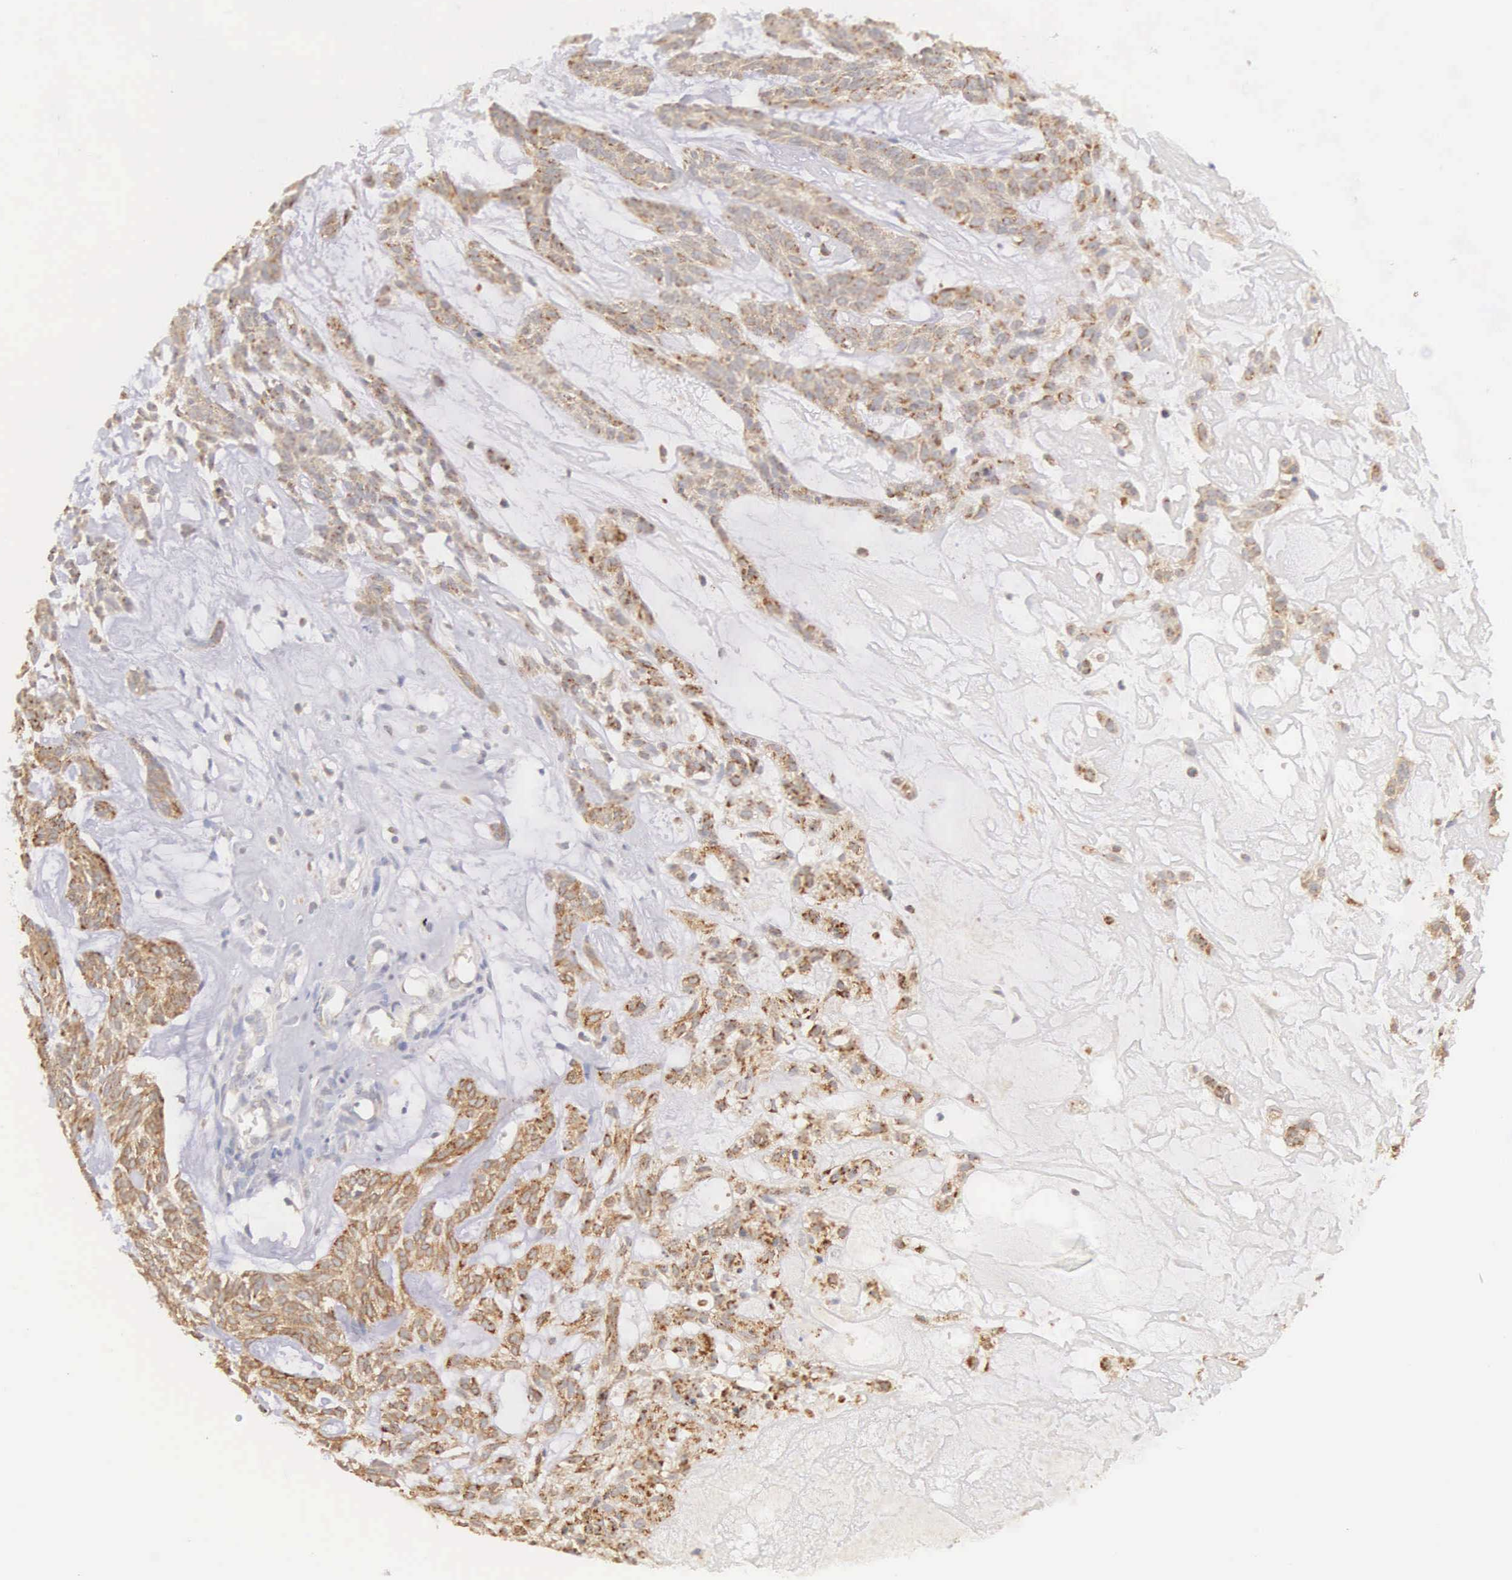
{"staining": {"intensity": "moderate", "quantity": ">75%", "location": "cytoplasmic/membranous"}, "tissue": "skin cancer", "cell_type": "Tumor cells", "image_type": "cancer", "snomed": [{"axis": "morphology", "description": "Basal cell carcinoma"}, {"axis": "topography", "description": "Skin"}], "caption": "This is a micrograph of immunohistochemistry (IHC) staining of basal cell carcinoma (skin), which shows moderate expression in the cytoplasmic/membranous of tumor cells.", "gene": "NSDHL", "patient": {"sex": "male", "age": 75}}